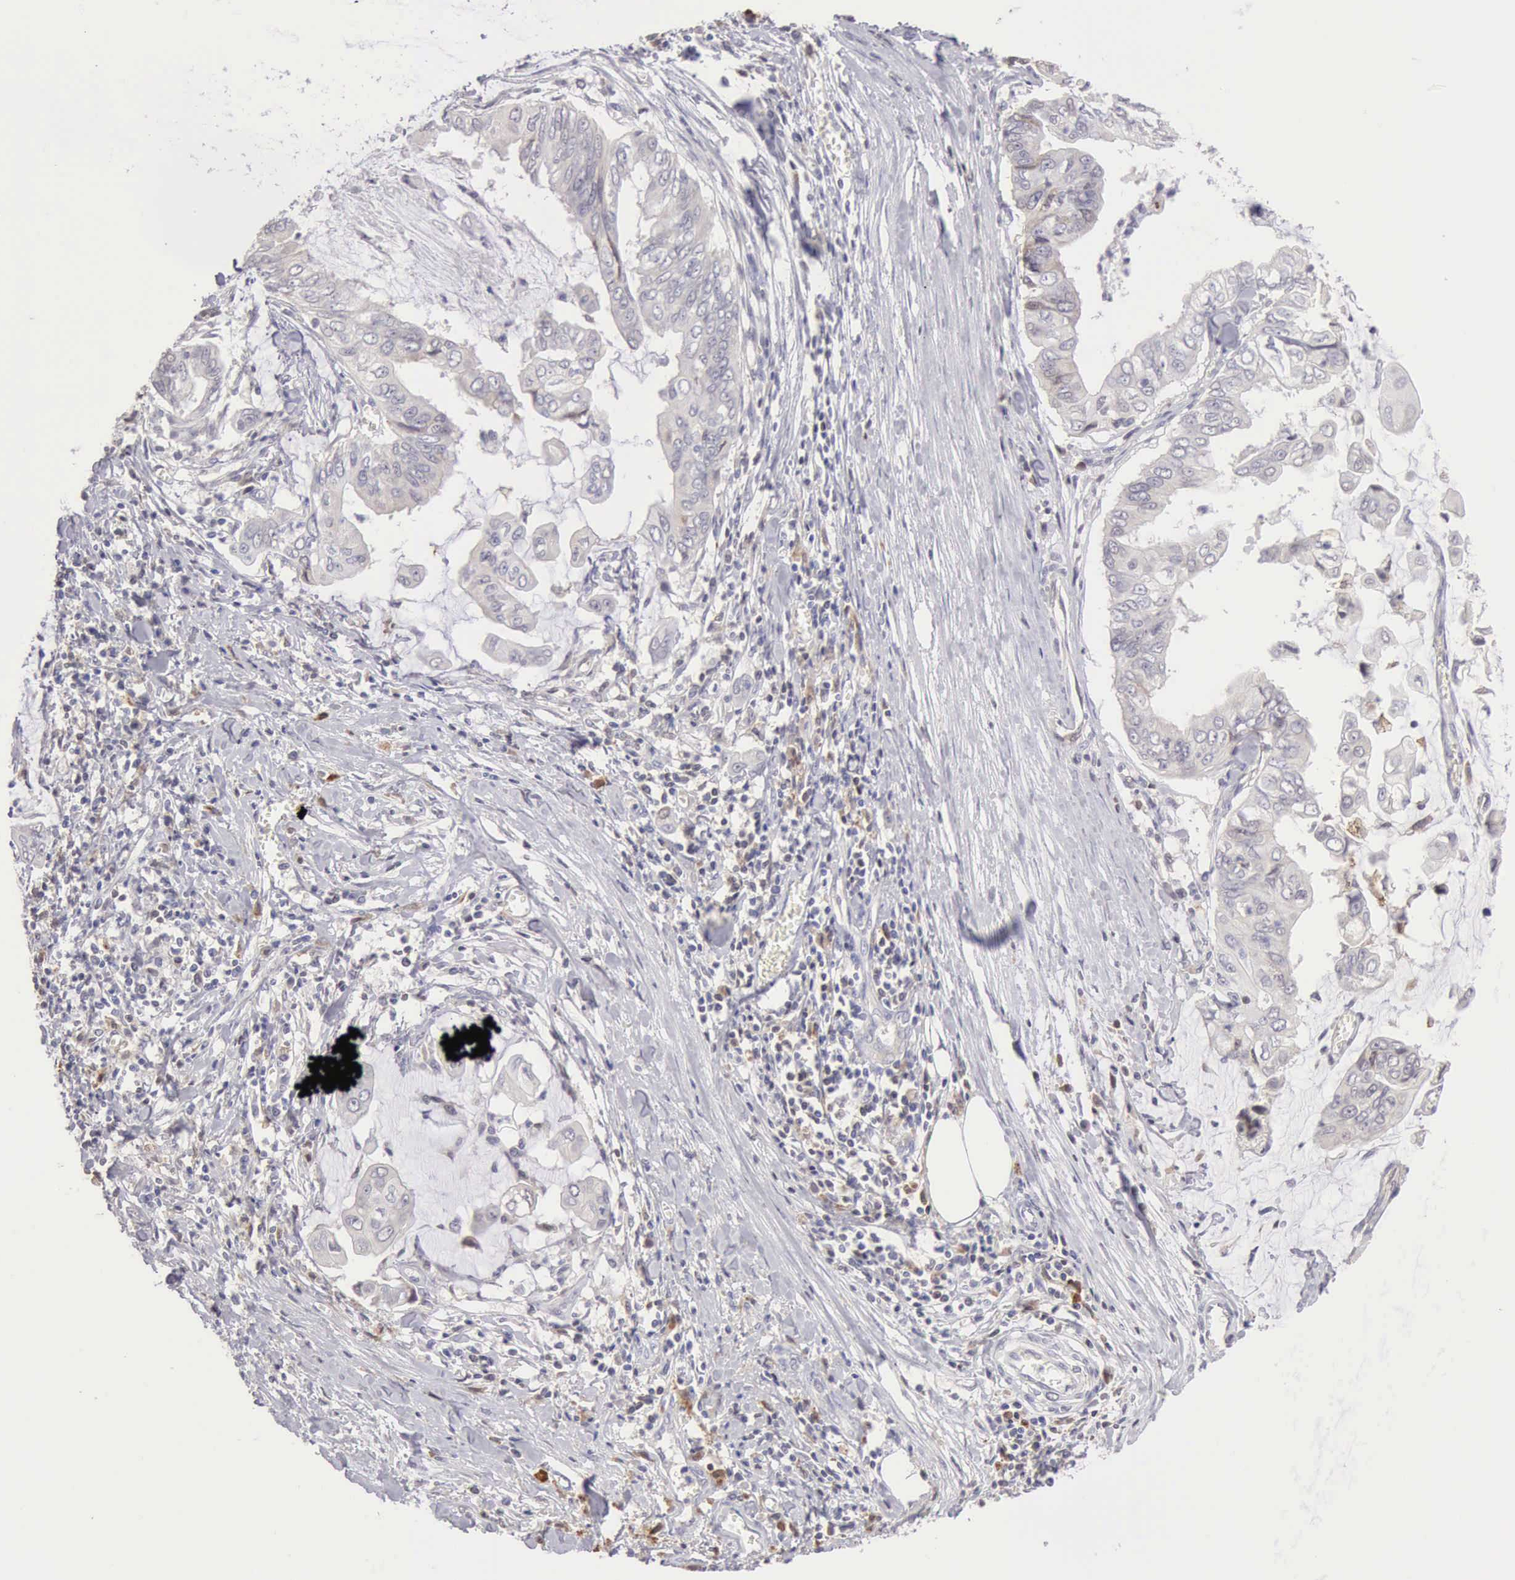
{"staining": {"intensity": "negative", "quantity": "none", "location": "none"}, "tissue": "stomach cancer", "cell_type": "Tumor cells", "image_type": "cancer", "snomed": [{"axis": "morphology", "description": "Adenocarcinoma, NOS"}, {"axis": "topography", "description": "Stomach, upper"}], "caption": "Immunohistochemistry of stomach cancer exhibits no positivity in tumor cells. (Brightfield microscopy of DAB immunohistochemistry (IHC) at high magnification).", "gene": "RNASE1", "patient": {"sex": "male", "age": 80}}